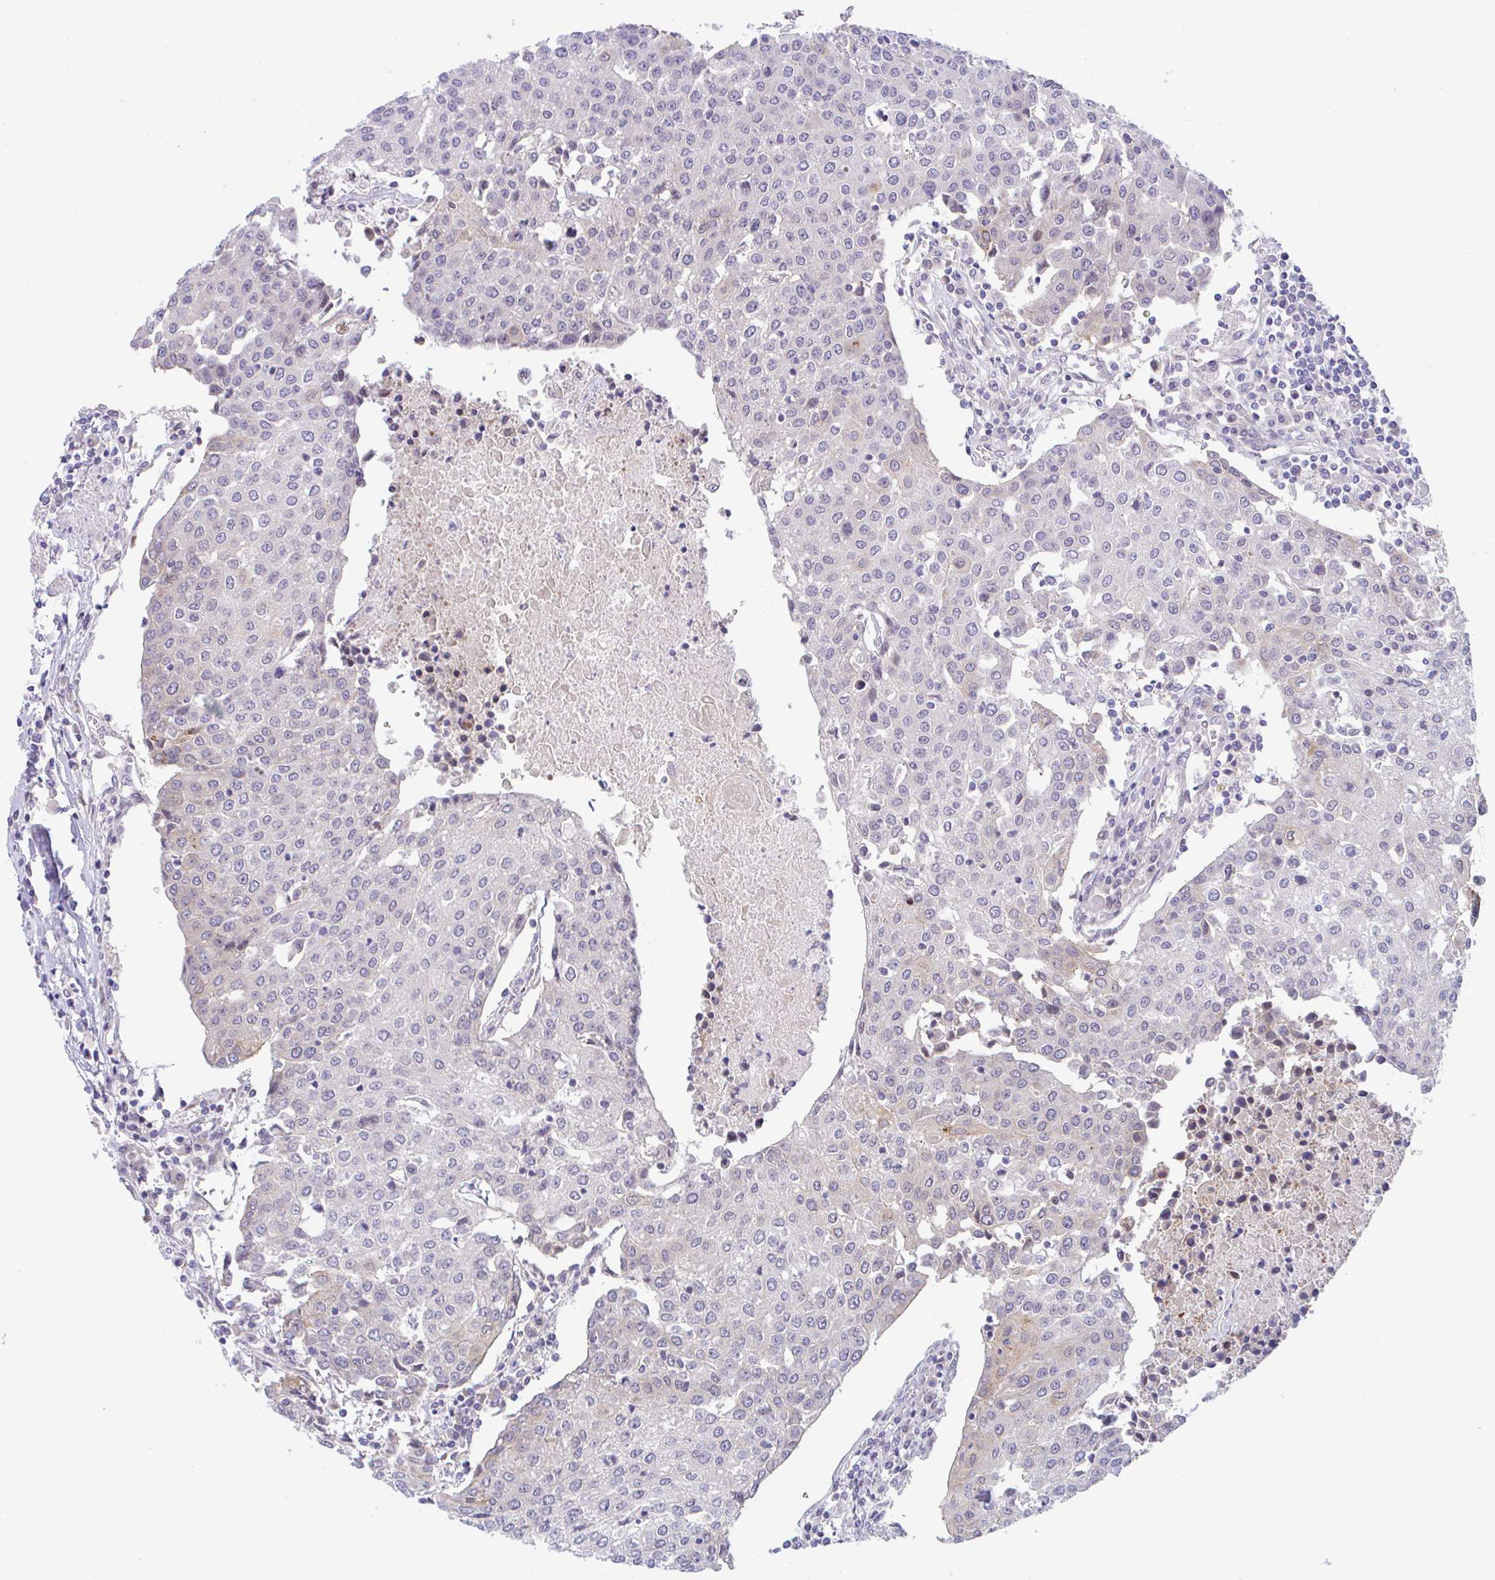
{"staining": {"intensity": "negative", "quantity": "none", "location": "none"}, "tissue": "urothelial cancer", "cell_type": "Tumor cells", "image_type": "cancer", "snomed": [{"axis": "morphology", "description": "Urothelial carcinoma, High grade"}, {"axis": "topography", "description": "Urinary bladder"}], "caption": "Urothelial carcinoma (high-grade) stained for a protein using IHC displays no staining tumor cells.", "gene": "ZBED3", "patient": {"sex": "female", "age": 85}}